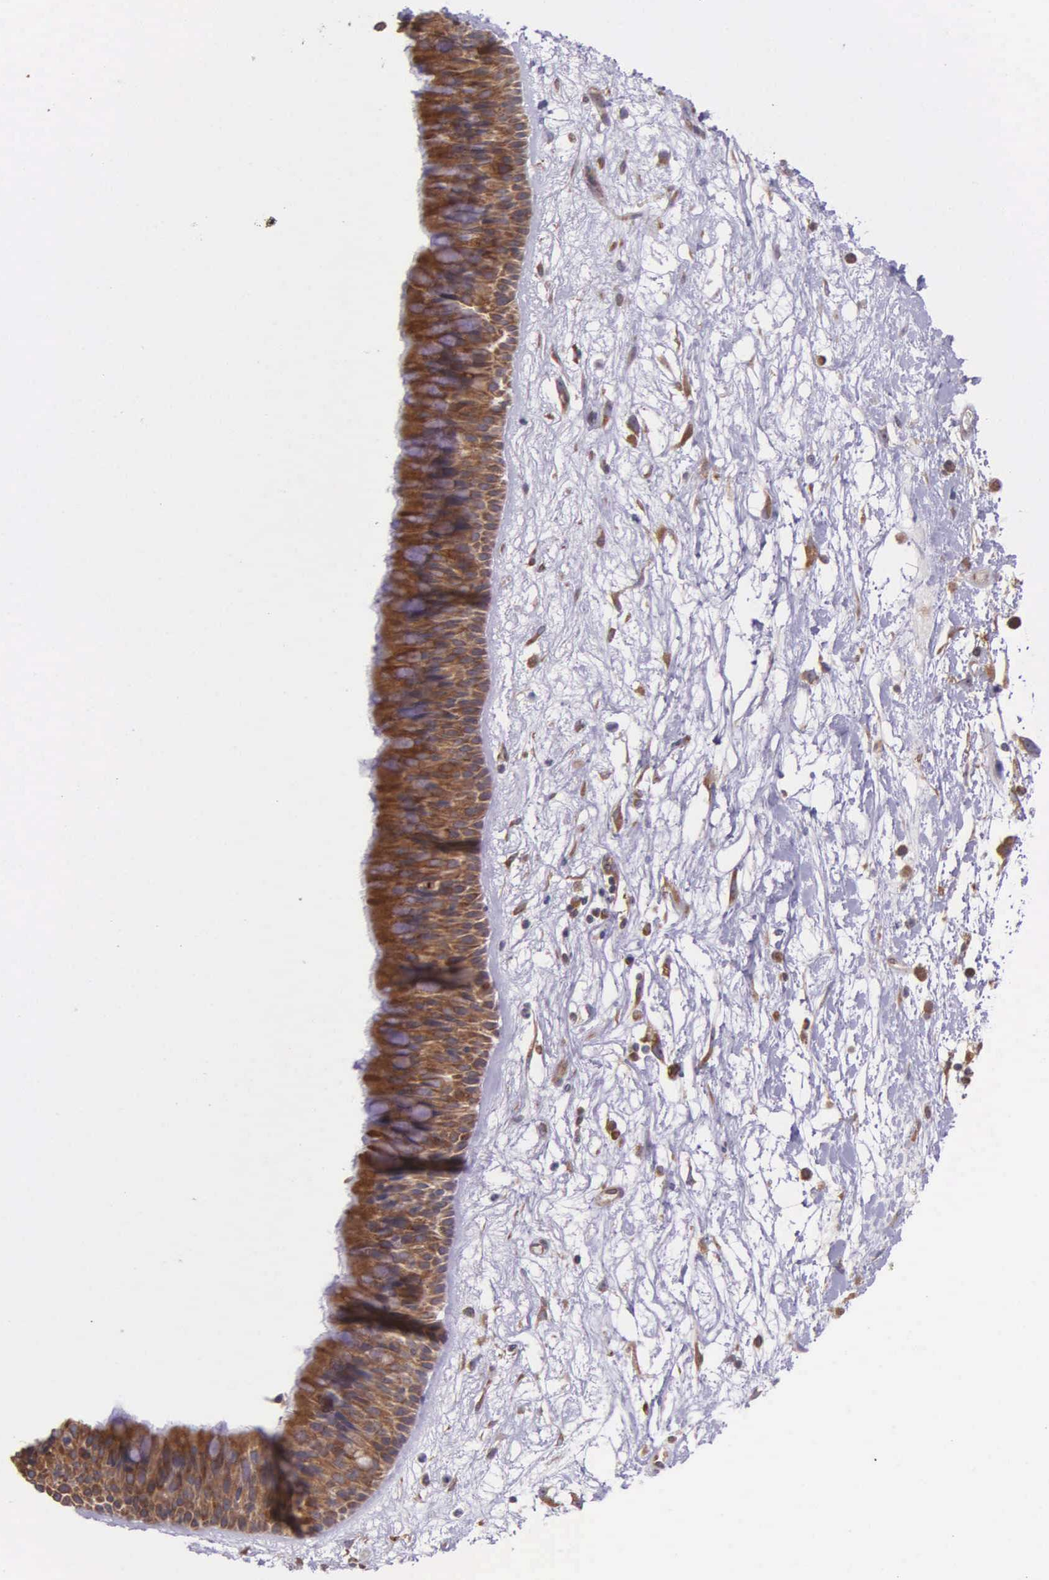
{"staining": {"intensity": "strong", "quantity": ">75%", "location": "cytoplasmic/membranous"}, "tissue": "nasopharynx", "cell_type": "Respiratory epithelial cells", "image_type": "normal", "snomed": [{"axis": "morphology", "description": "Normal tissue, NOS"}, {"axis": "topography", "description": "Nasopharynx"}], "caption": "The immunohistochemical stain shows strong cytoplasmic/membranous expression in respiratory epithelial cells of unremarkable nasopharynx. (Stains: DAB in brown, nuclei in blue, Microscopy: brightfield microscopy at high magnification).", "gene": "NSDHL", "patient": {"sex": "male", "age": 13}}